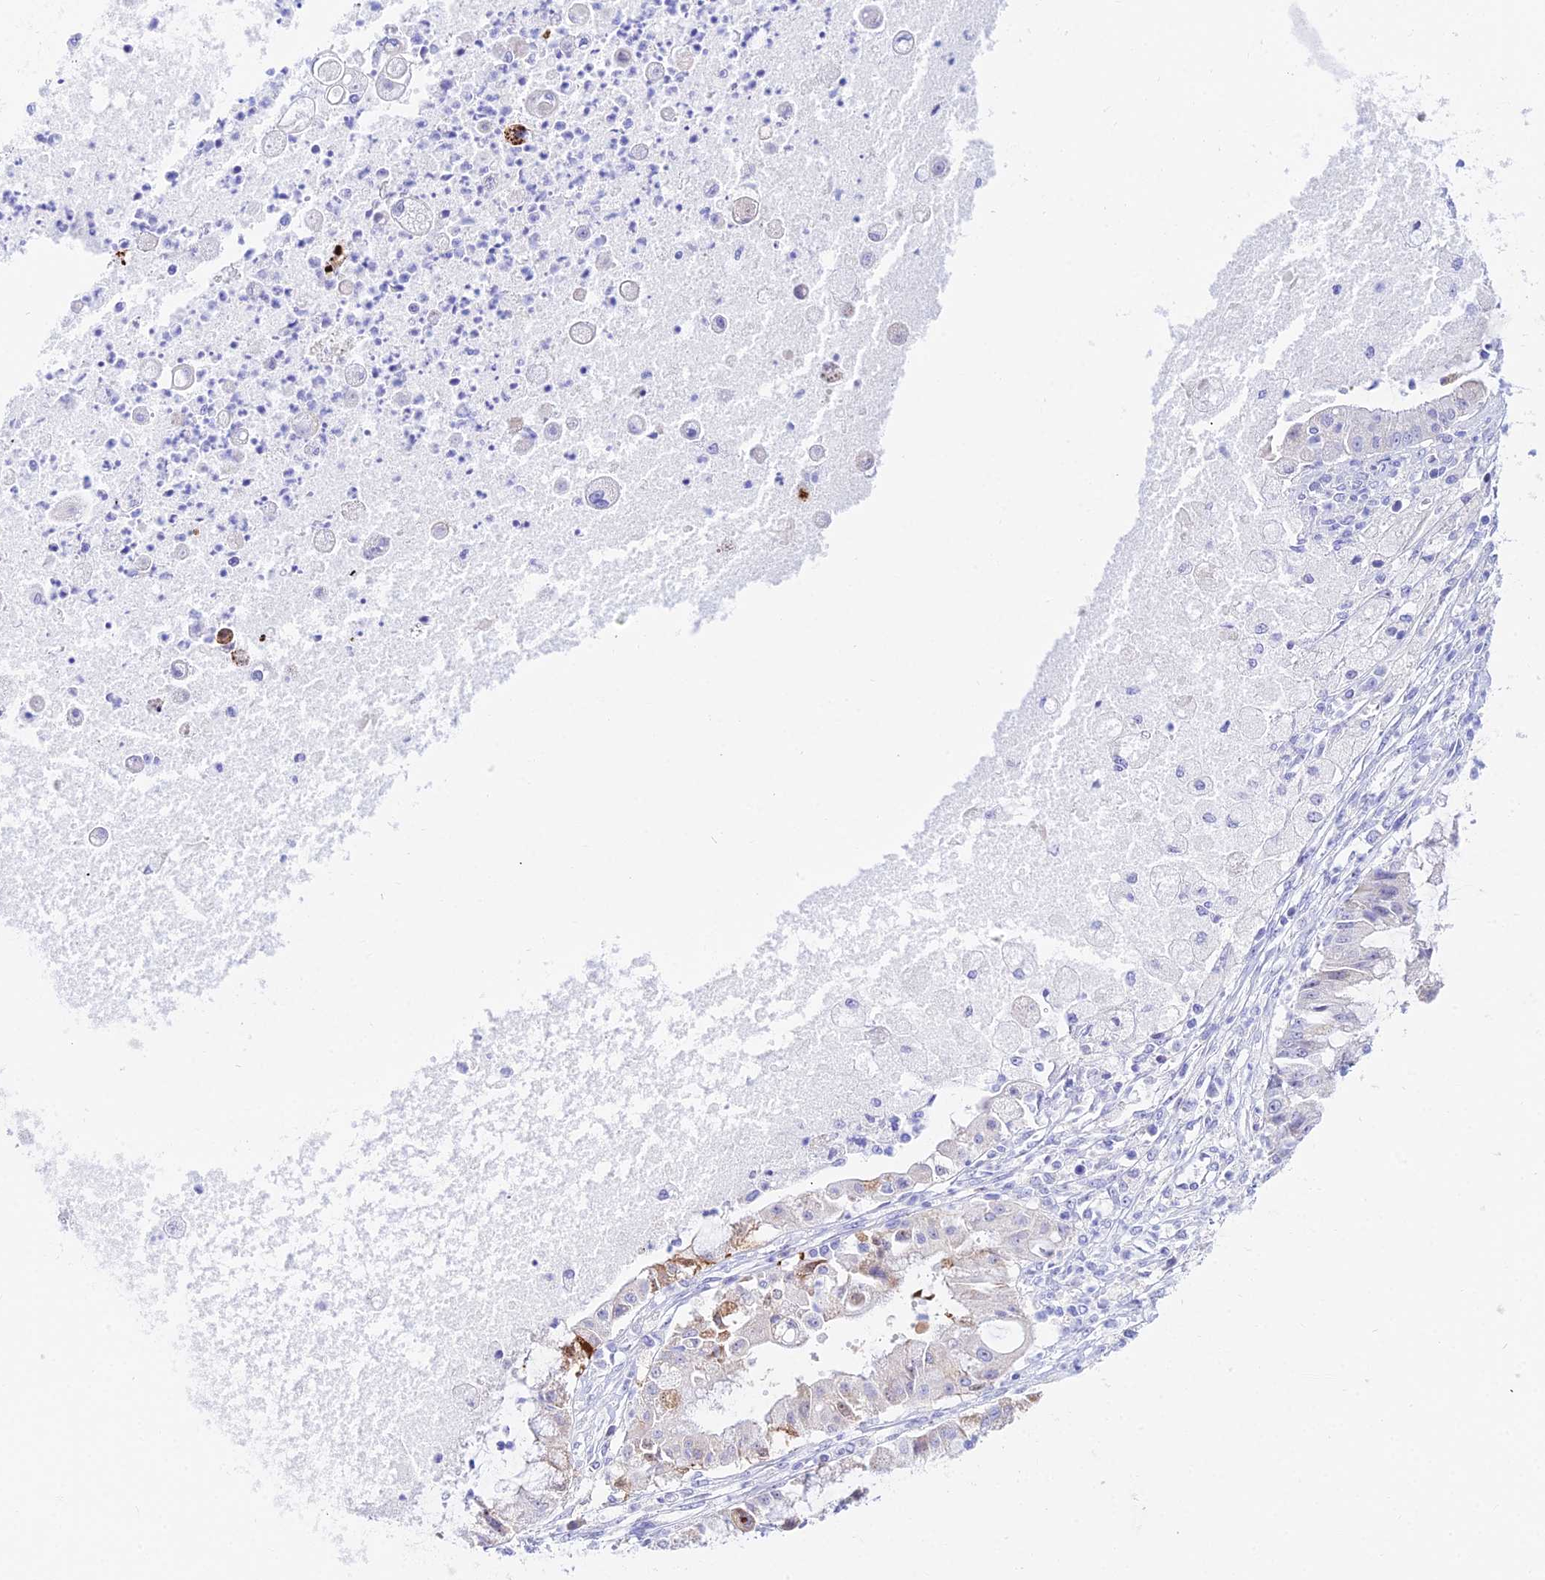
{"staining": {"intensity": "negative", "quantity": "none", "location": "none"}, "tissue": "ovarian cancer", "cell_type": "Tumor cells", "image_type": "cancer", "snomed": [{"axis": "morphology", "description": "Cystadenocarcinoma, mucinous, NOS"}, {"axis": "topography", "description": "Ovary"}], "caption": "DAB (3,3'-diaminobenzidine) immunohistochemical staining of ovarian cancer exhibits no significant positivity in tumor cells. The staining was performed using DAB (3,3'-diaminobenzidine) to visualize the protein expression in brown, while the nuclei were stained in blue with hematoxylin (Magnification: 20x).", "gene": "CEP41", "patient": {"sex": "female", "age": 70}}